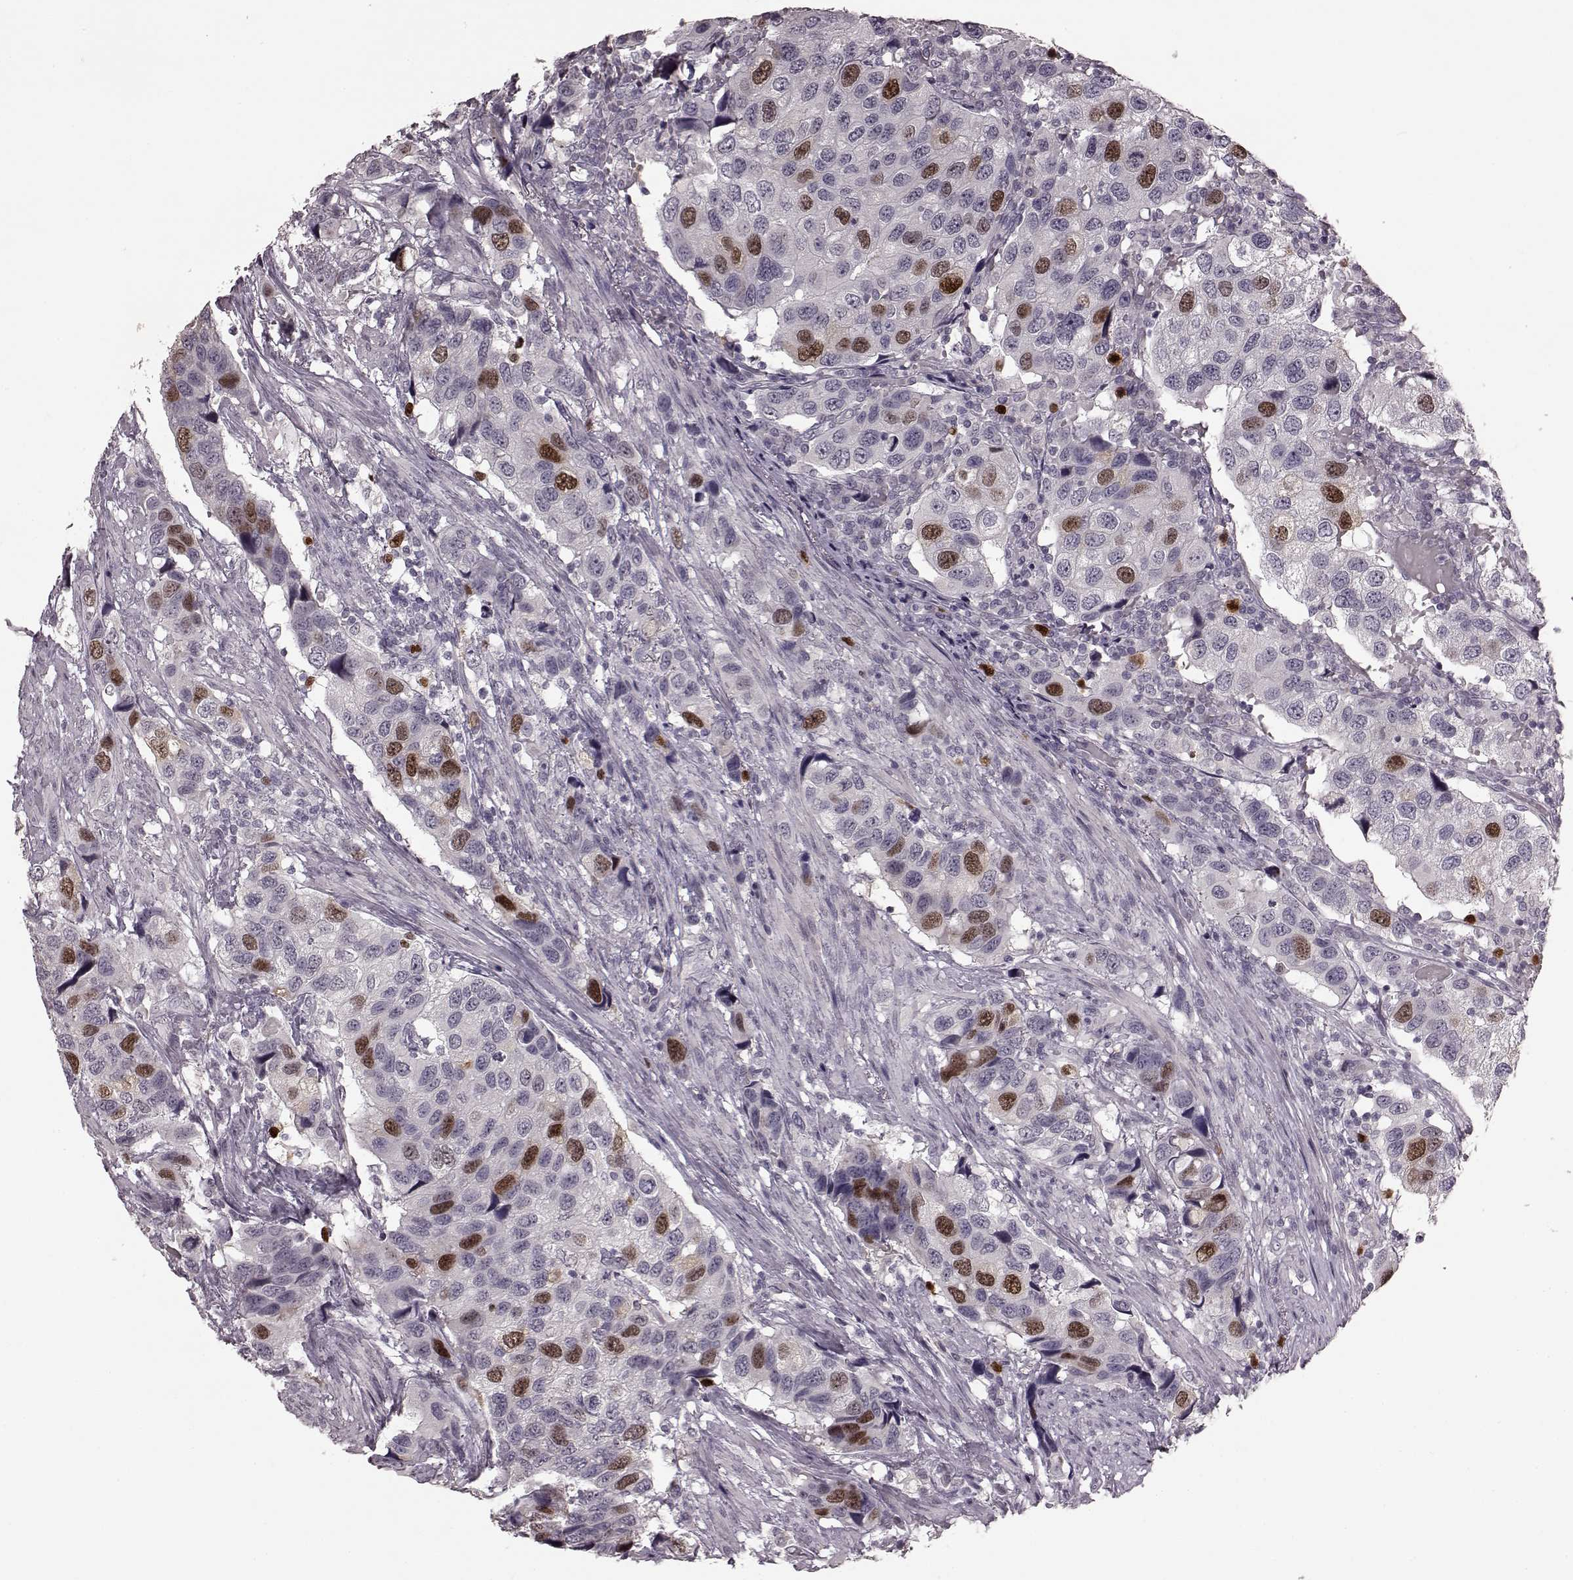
{"staining": {"intensity": "moderate", "quantity": "<25%", "location": "nuclear"}, "tissue": "urothelial cancer", "cell_type": "Tumor cells", "image_type": "cancer", "snomed": [{"axis": "morphology", "description": "Urothelial carcinoma, High grade"}, {"axis": "topography", "description": "Urinary bladder"}], "caption": "Urothelial cancer tissue displays moderate nuclear expression in approximately <25% of tumor cells, visualized by immunohistochemistry.", "gene": "CCNA2", "patient": {"sex": "male", "age": 79}}